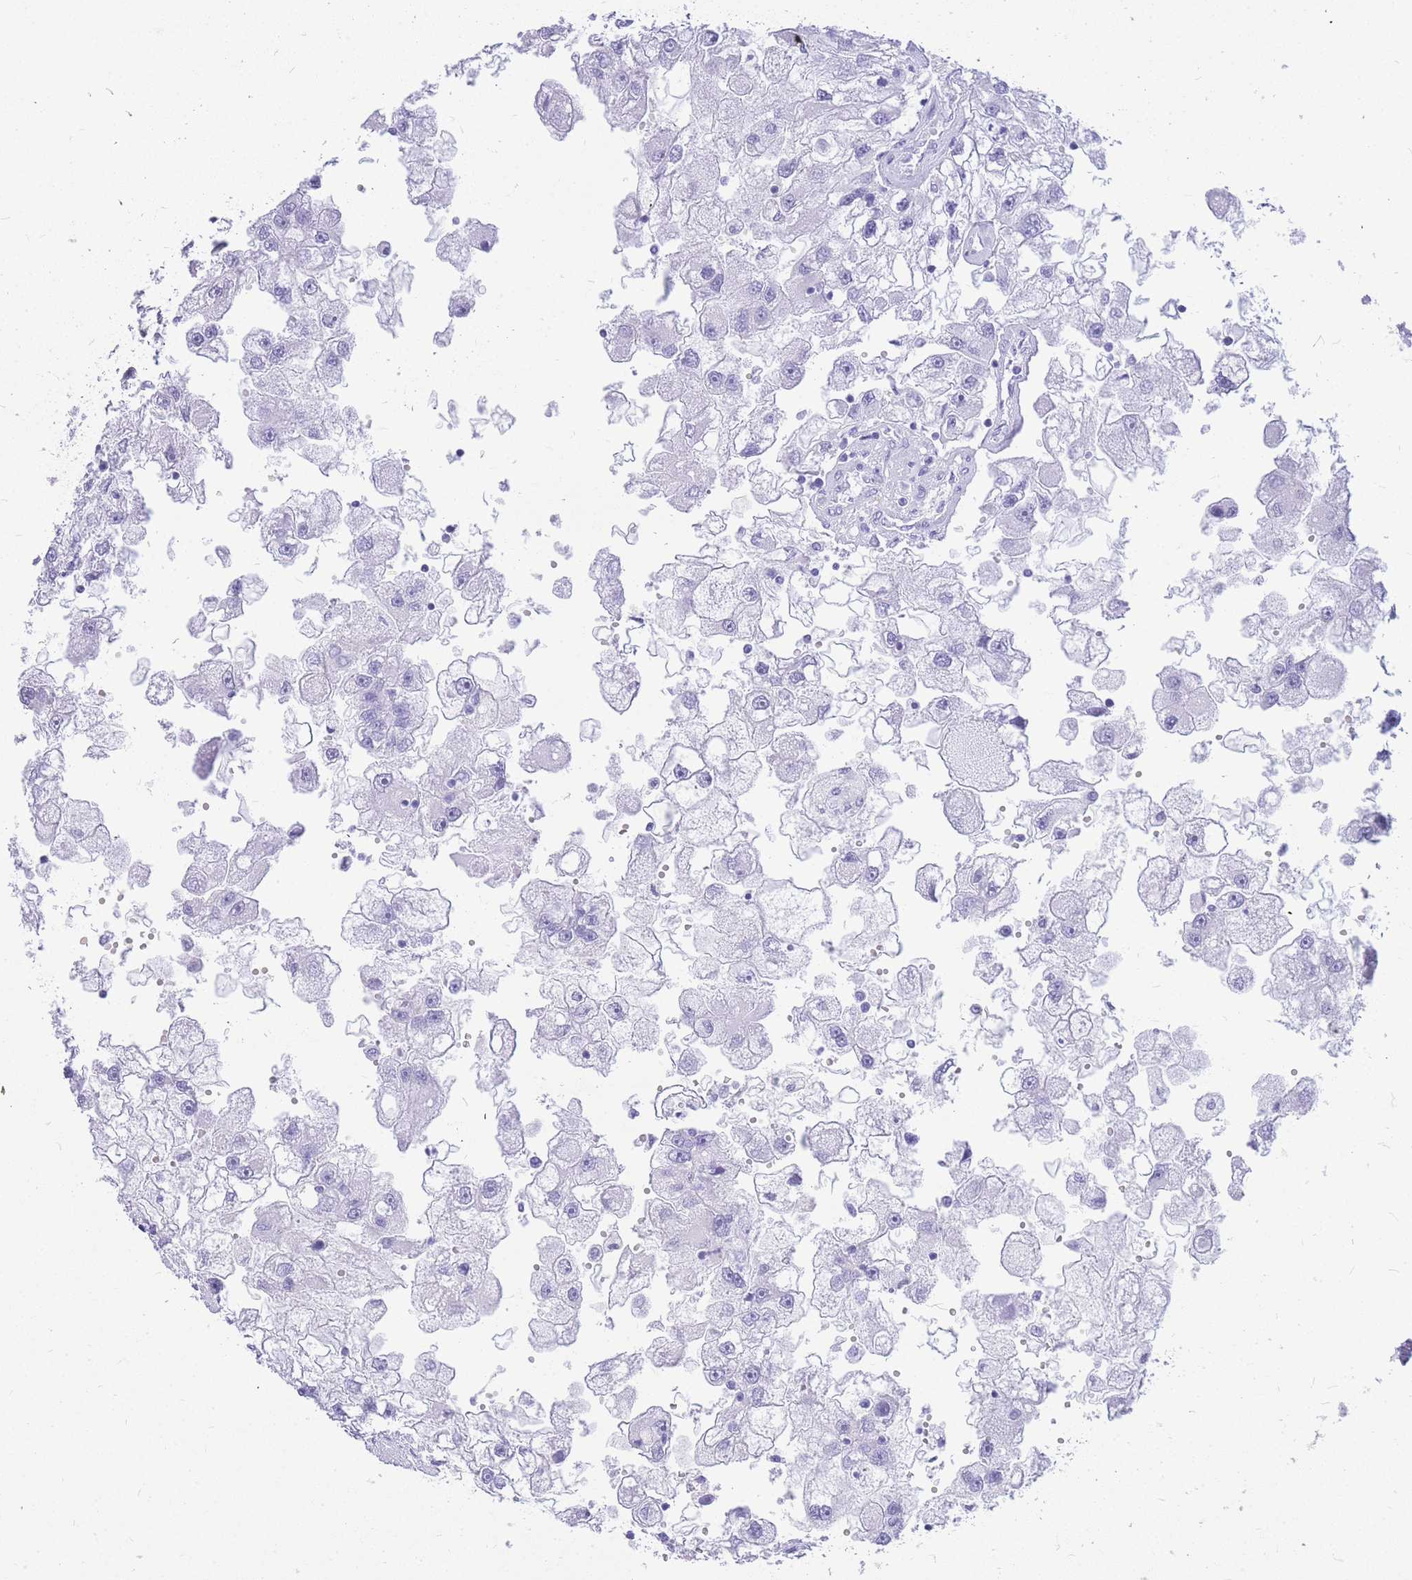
{"staining": {"intensity": "negative", "quantity": "none", "location": "none"}, "tissue": "renal cancer", "cell_type": "Tumor cells", "image_type": "cancer", "snomed": [{"axis": "morphology", "description": "Adenocarcinoma, NOS"}, {"axis": "topography", "description": "Kidney"}], "caption": "Tumor cells show no significant expression in renal cancer (adenocarcinoma). The staining is performed using DAB (3,3'-diaminobenzidine) brown chromogen with nuclei counter-stained in using hematoxylin.", "gene": "HERC1", "patient": {"sex": "male", "age": 63}}